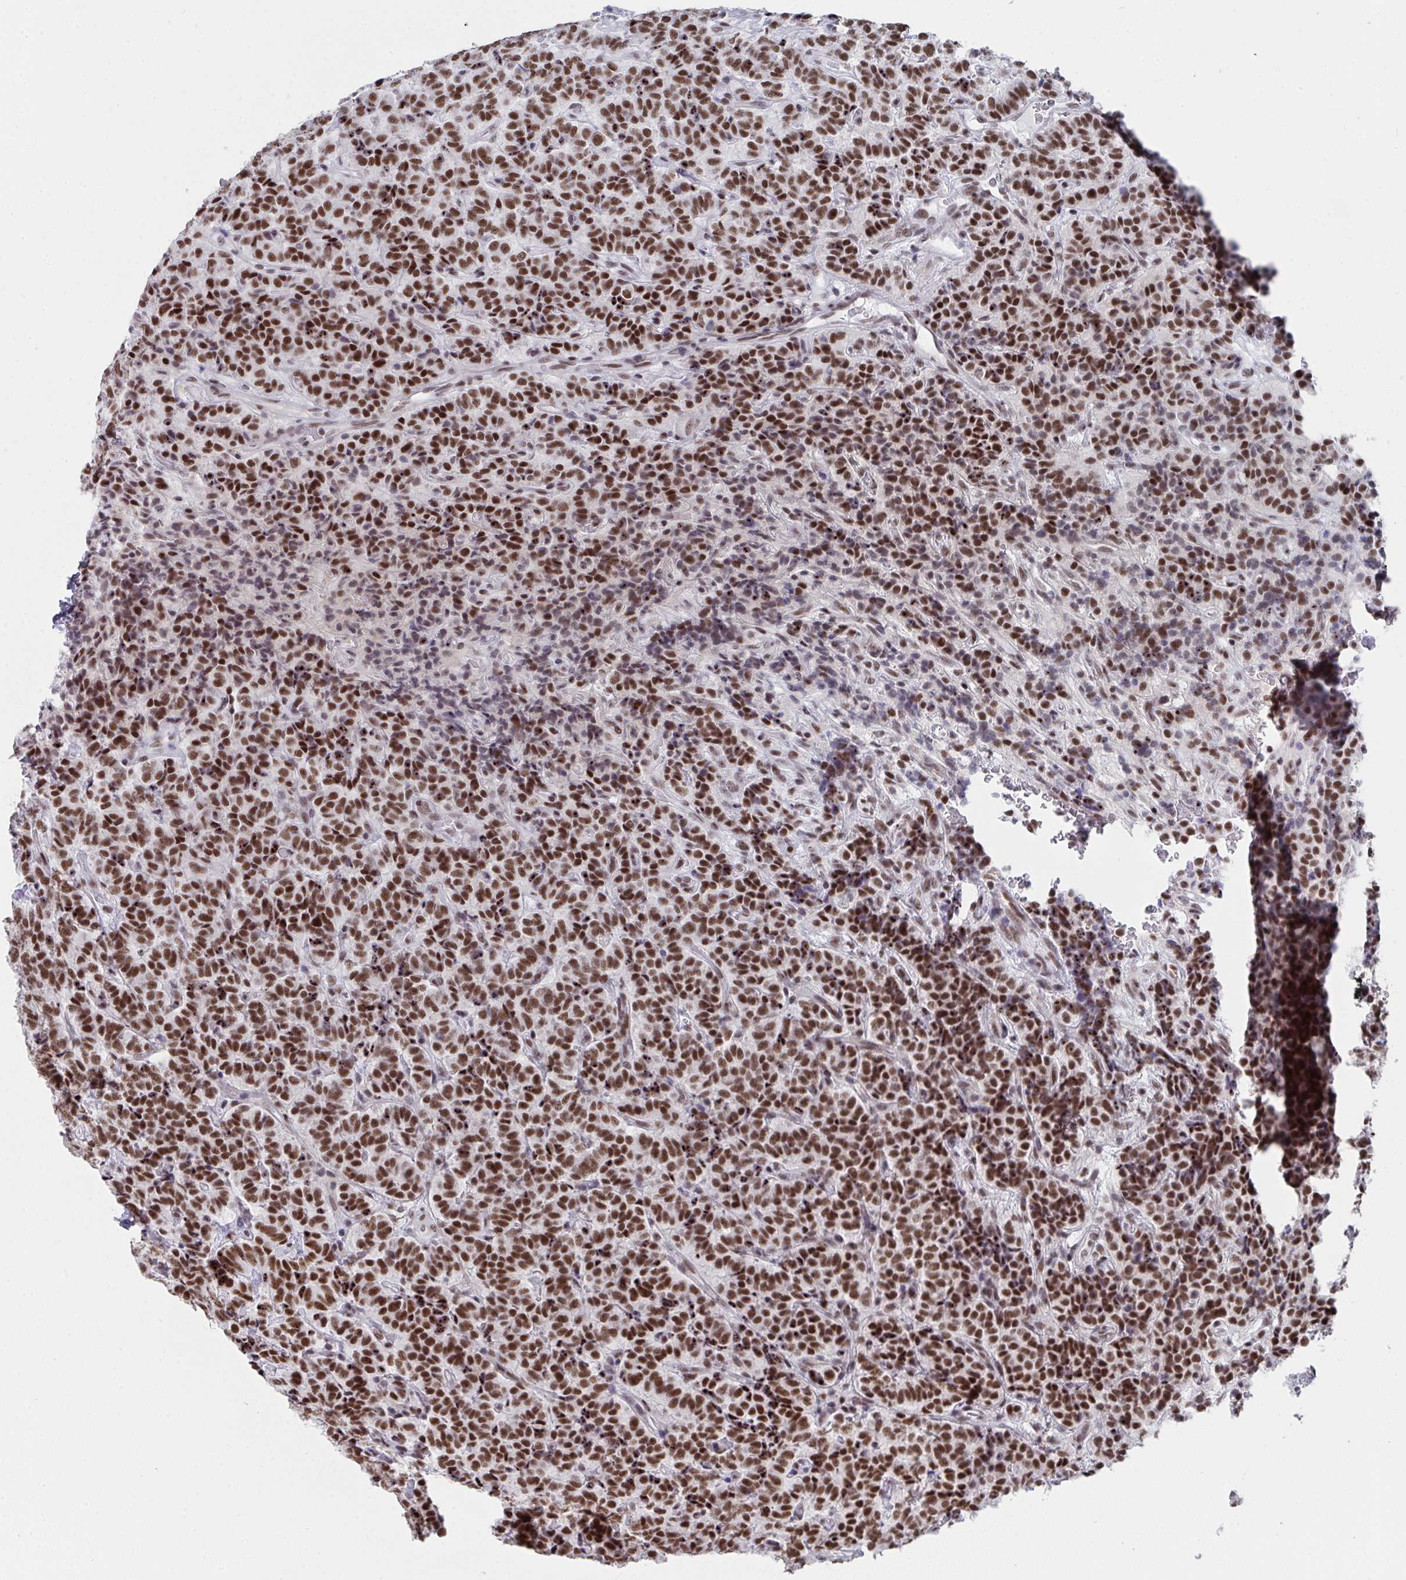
{"staining": {"intensity": "strong", "quantity": ">75%", "location": "nuclear"}, "tissue": "carcinoid", "cell_type": "Tumor cells", "image_type": "cancer", "snomed": [{"axis": "morphology", "description": "Carcinoid, malignant, NOS"}, {"axis": "topography", "description": "Pancreas"}], "caption": "Carcinoid (malignant) stained with a brown dye displays strong nuclear positive expression in about >75% of tumor cells.", "gene": "SNRNP70", "patient": {"sex": "male", "age": 36}}